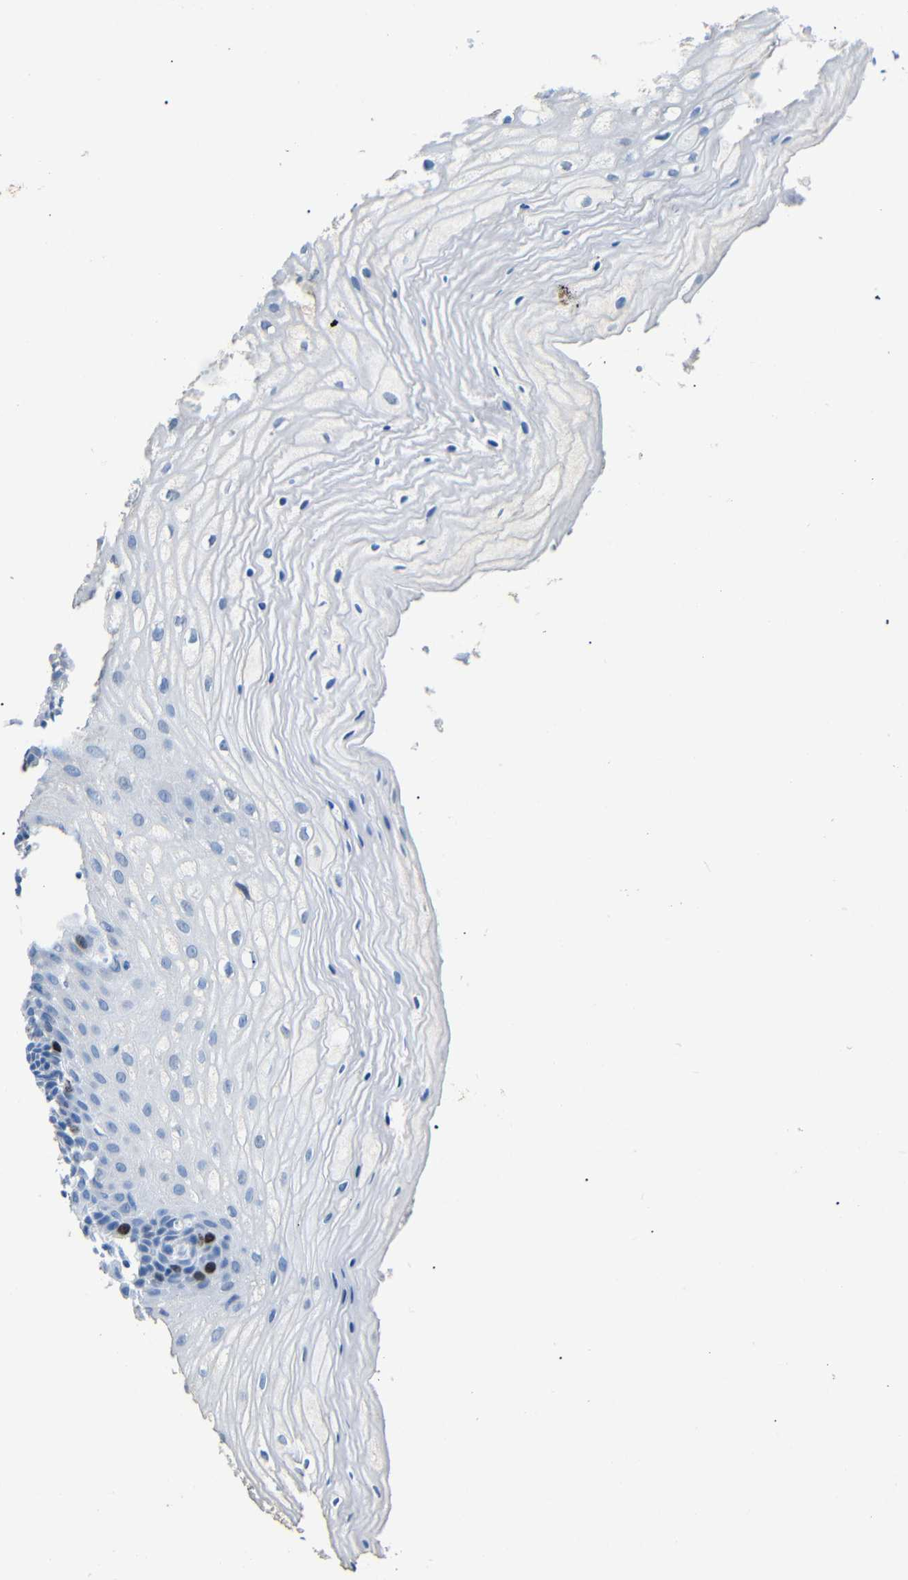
{"staining": {"intensity": "negative", "quantity": "none", "location": "none"}, "tissue": "cervix", "cell_type": "Glandular cells", "image_type": "normal", "snomed": [{"axis": "morphology", "description": "Normal tissue, NOS"}, {"axis": "topography", "description": "Cervix"}], "caption": "This is an immunohistochemistry (IHC) micrograph of benign human cervix. There is no expression in glandular cells.", "gene": "INCENP", "patient": {"sex": "female", "age": 55}}